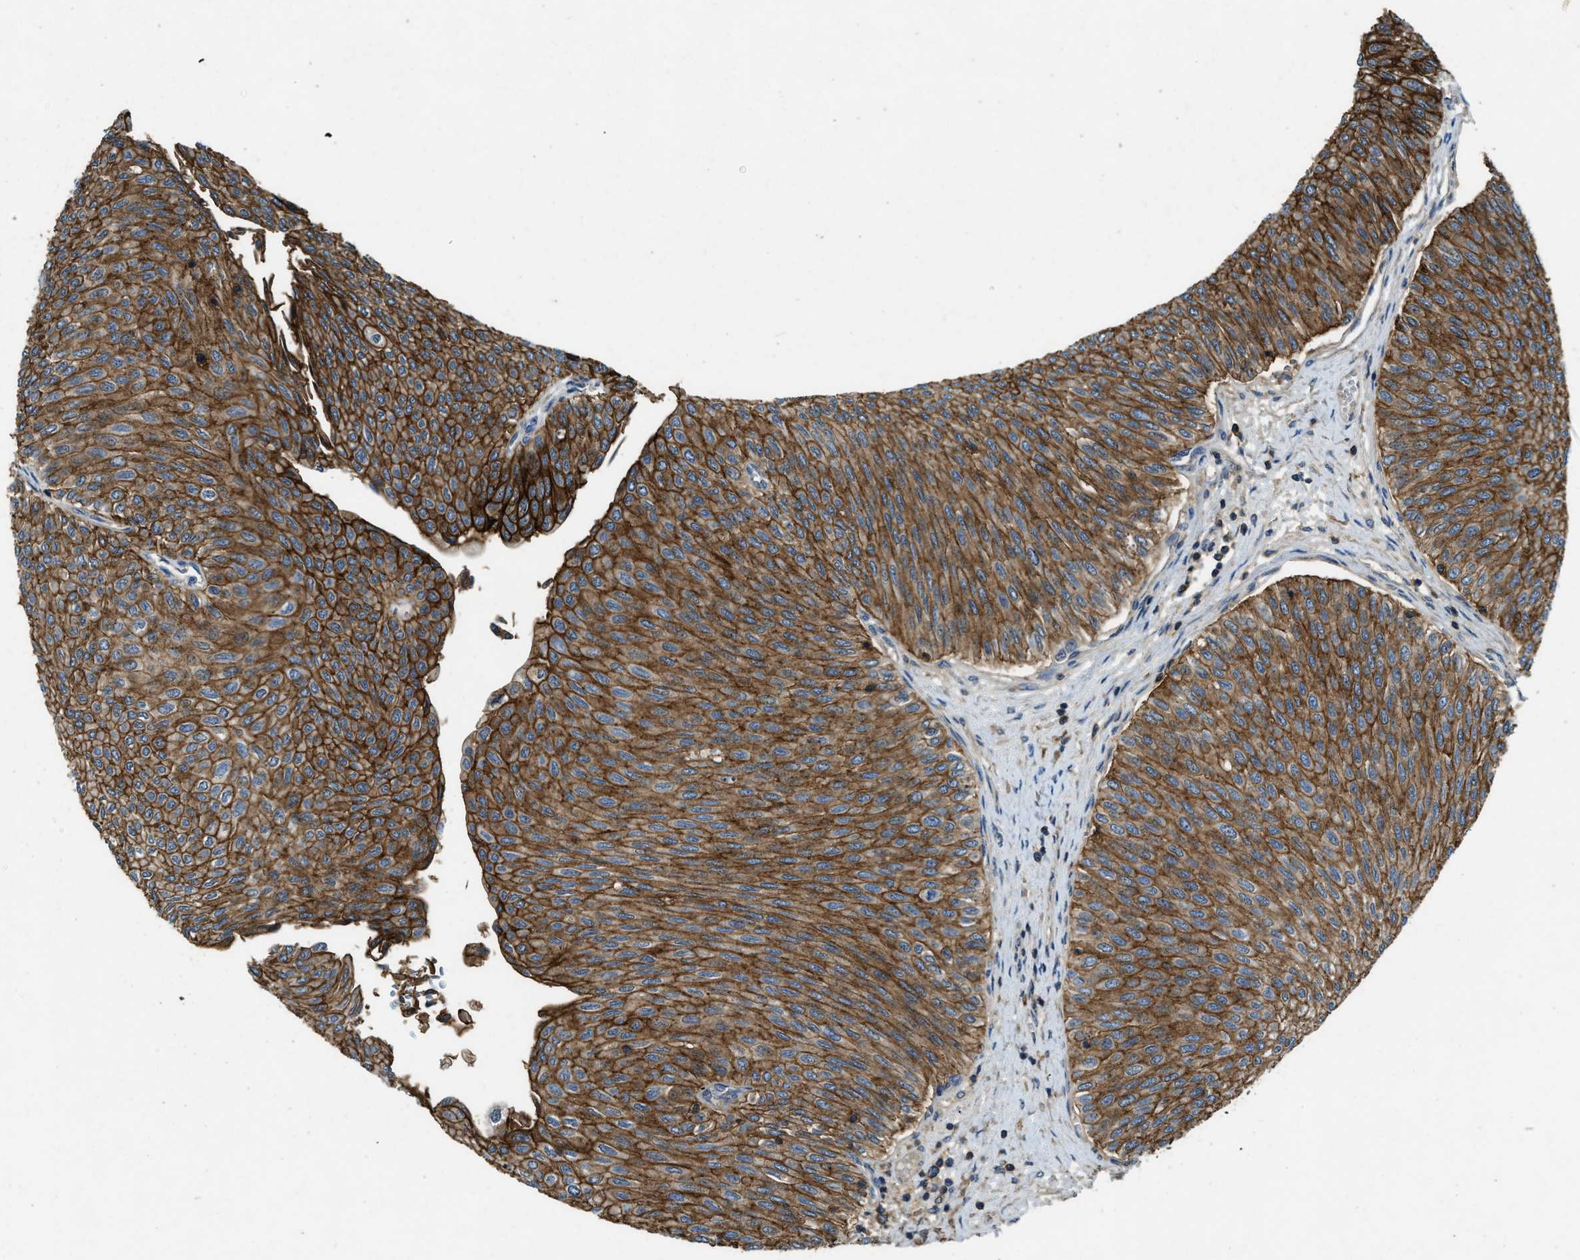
{"staining": {"intensity": "strong", "quantity": ">75%", "location": "cytoplasmic/membranous"}, "tissue": "urothelial cancer", "cell_type": "Tumor cells", "image_type": "cancer", "snomed": [{"axis": "morphology", "description": "Urothelial carcinoma, Low grade"}, {"axis": "topography", "description": "Urinary bladder"}], "caption": "Protein expression analysis of urothelial cancer exhibits strong cytoplasmic/membranous staining in approximately >75% of tumor cells. The staining is performed using DAB (3,3'-diaminobenzidine) brown chromogen to label protein expression. The nuclei are counter-stained blue using hematoxylin.", "gene": "ATP8B1", "patient": {"sex": "male", "age": 78}}